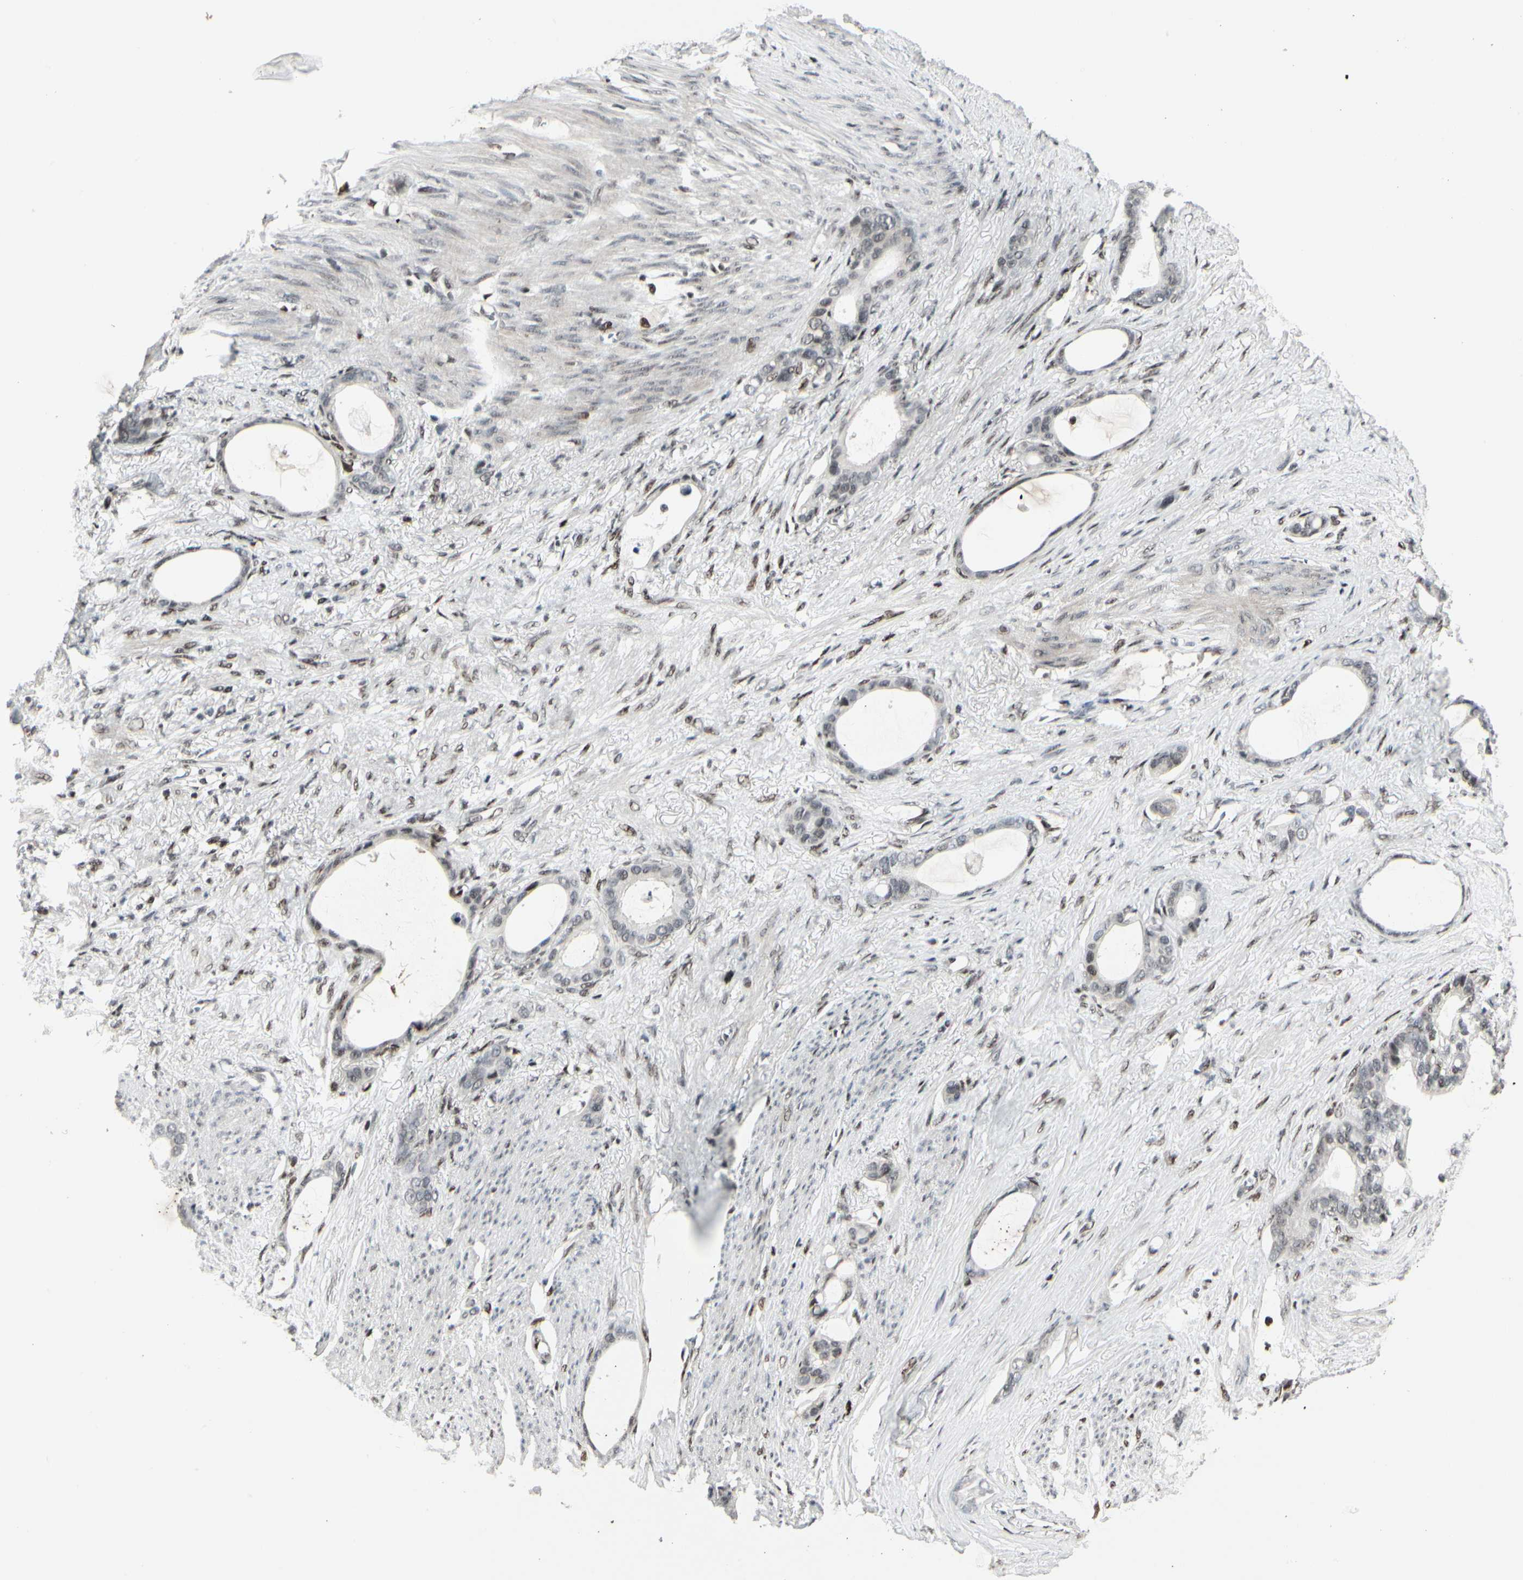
{"staining": {"intensity": "moderate", "quantity": "<25%", "location": "nuclear"}, "tissue": "stomach cancer", "cell_type": "Tumor cells", "image_type": "cancer", "snomed": [{"axis": "morphology", "description": "Adenocarcinoma, NOS"}, {"axis": "topography", "description": "Stomach"}], "caption": "This photomicrograph displays stomach cancer (adenocarcinoma) stained with immunohistochemistry (IHC) to label a protein in brown. The nuclear of tumor cells show moderate positivity for the protein. Nuclei are counter-stained blue.", "gene": "FOXJ2", "patient": {"sex": "female", "age": 75}}